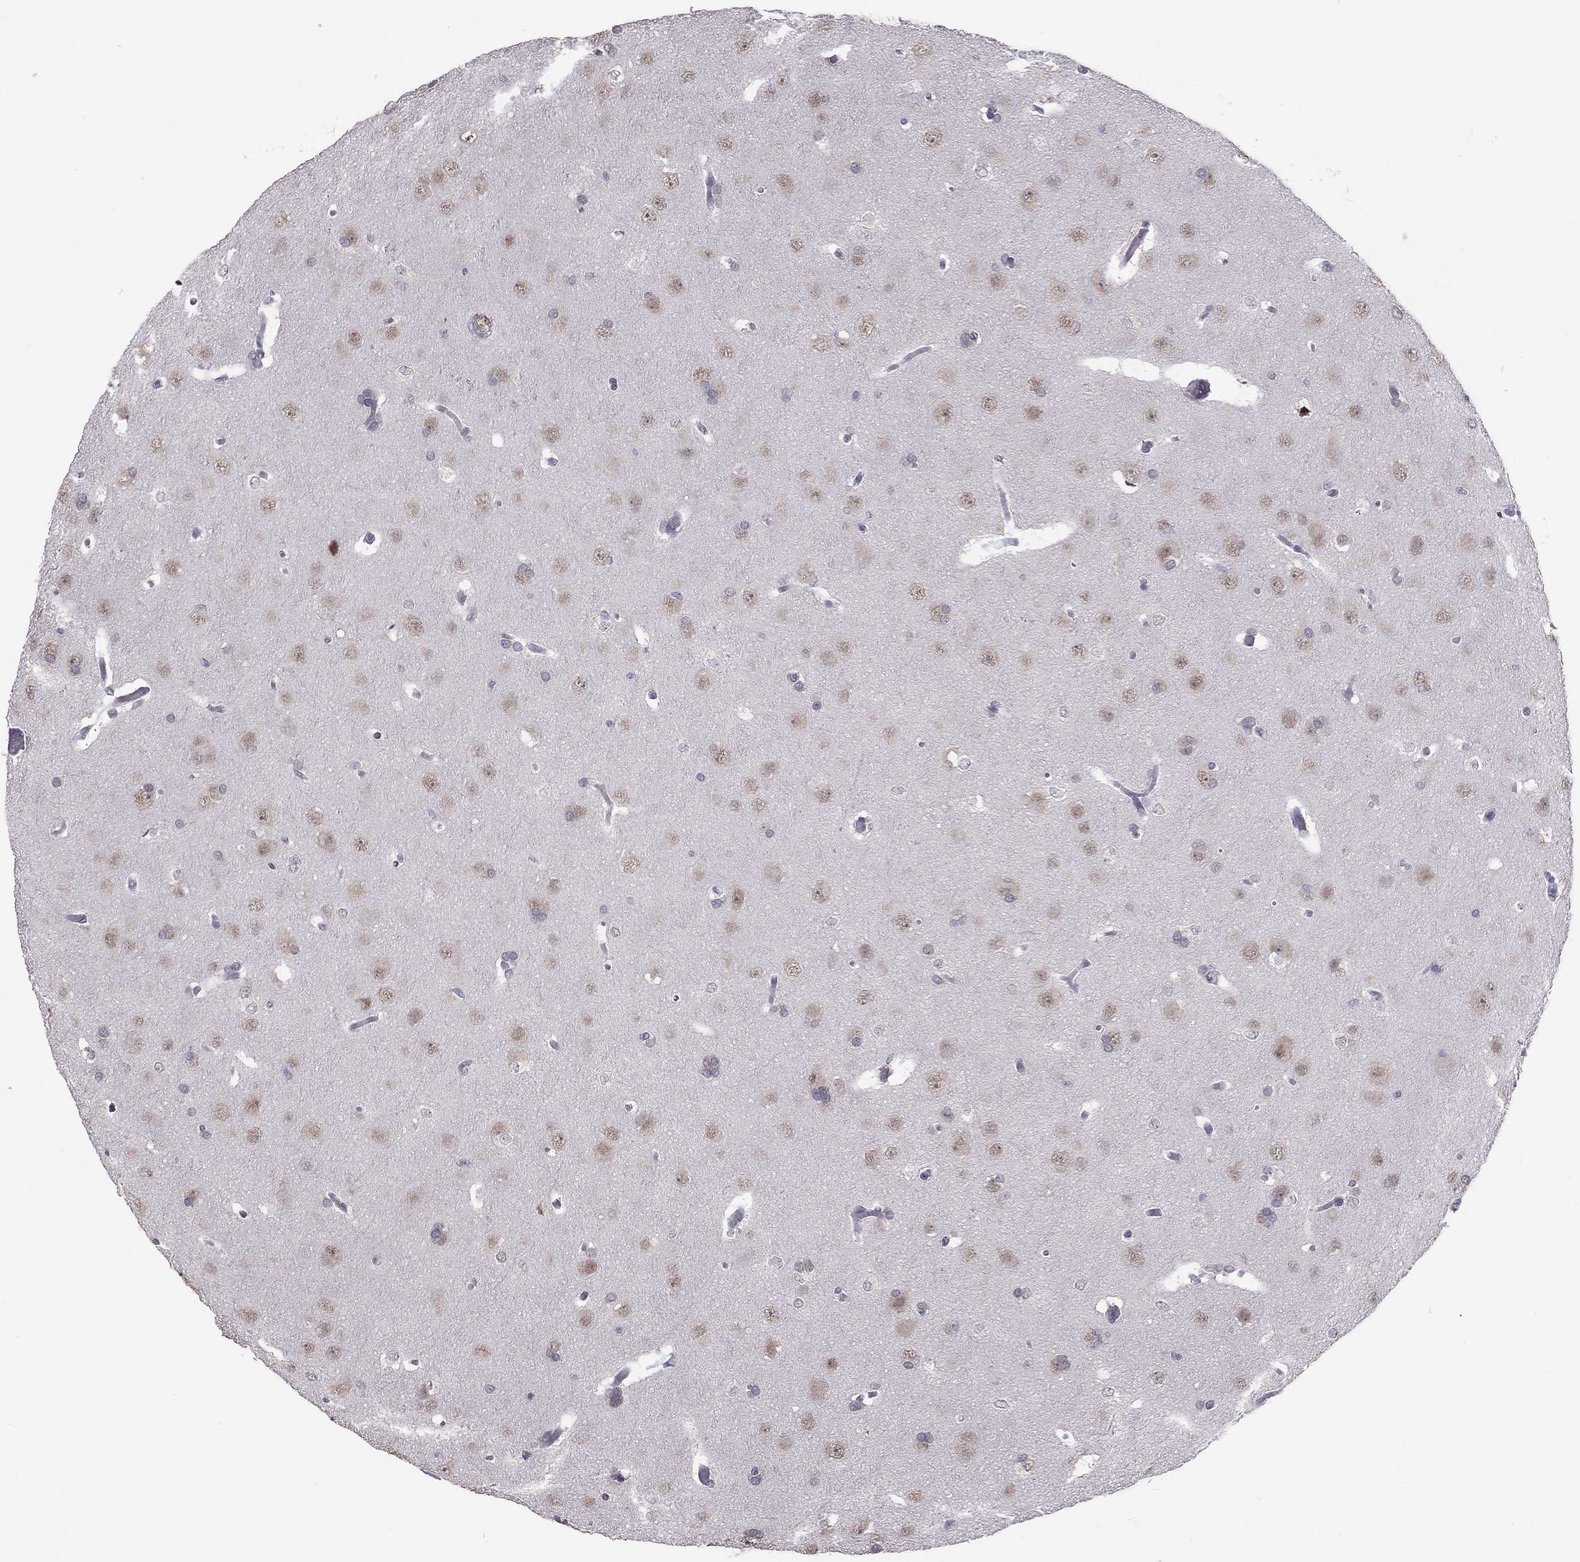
{"staining": {"intensity": "negative", "quantity": "none", "location": "none"}, "tissue": "glioma", "cell_type": "Tumor cells", "image_type": "cancer", "snomed": [{"axis": "morphology", "description": "Glioma, malignant, Low grade"}, {"axis": "topography", "description": "Brain"}], "caption": "A high-resolution micrograph shows immunohistochemistry staining of low-grade glioma (malignant), which exhibits no significant expression in tumor cells.", "gene": "HSF2BP", "patient": {"sex": "female", "age": 32}}